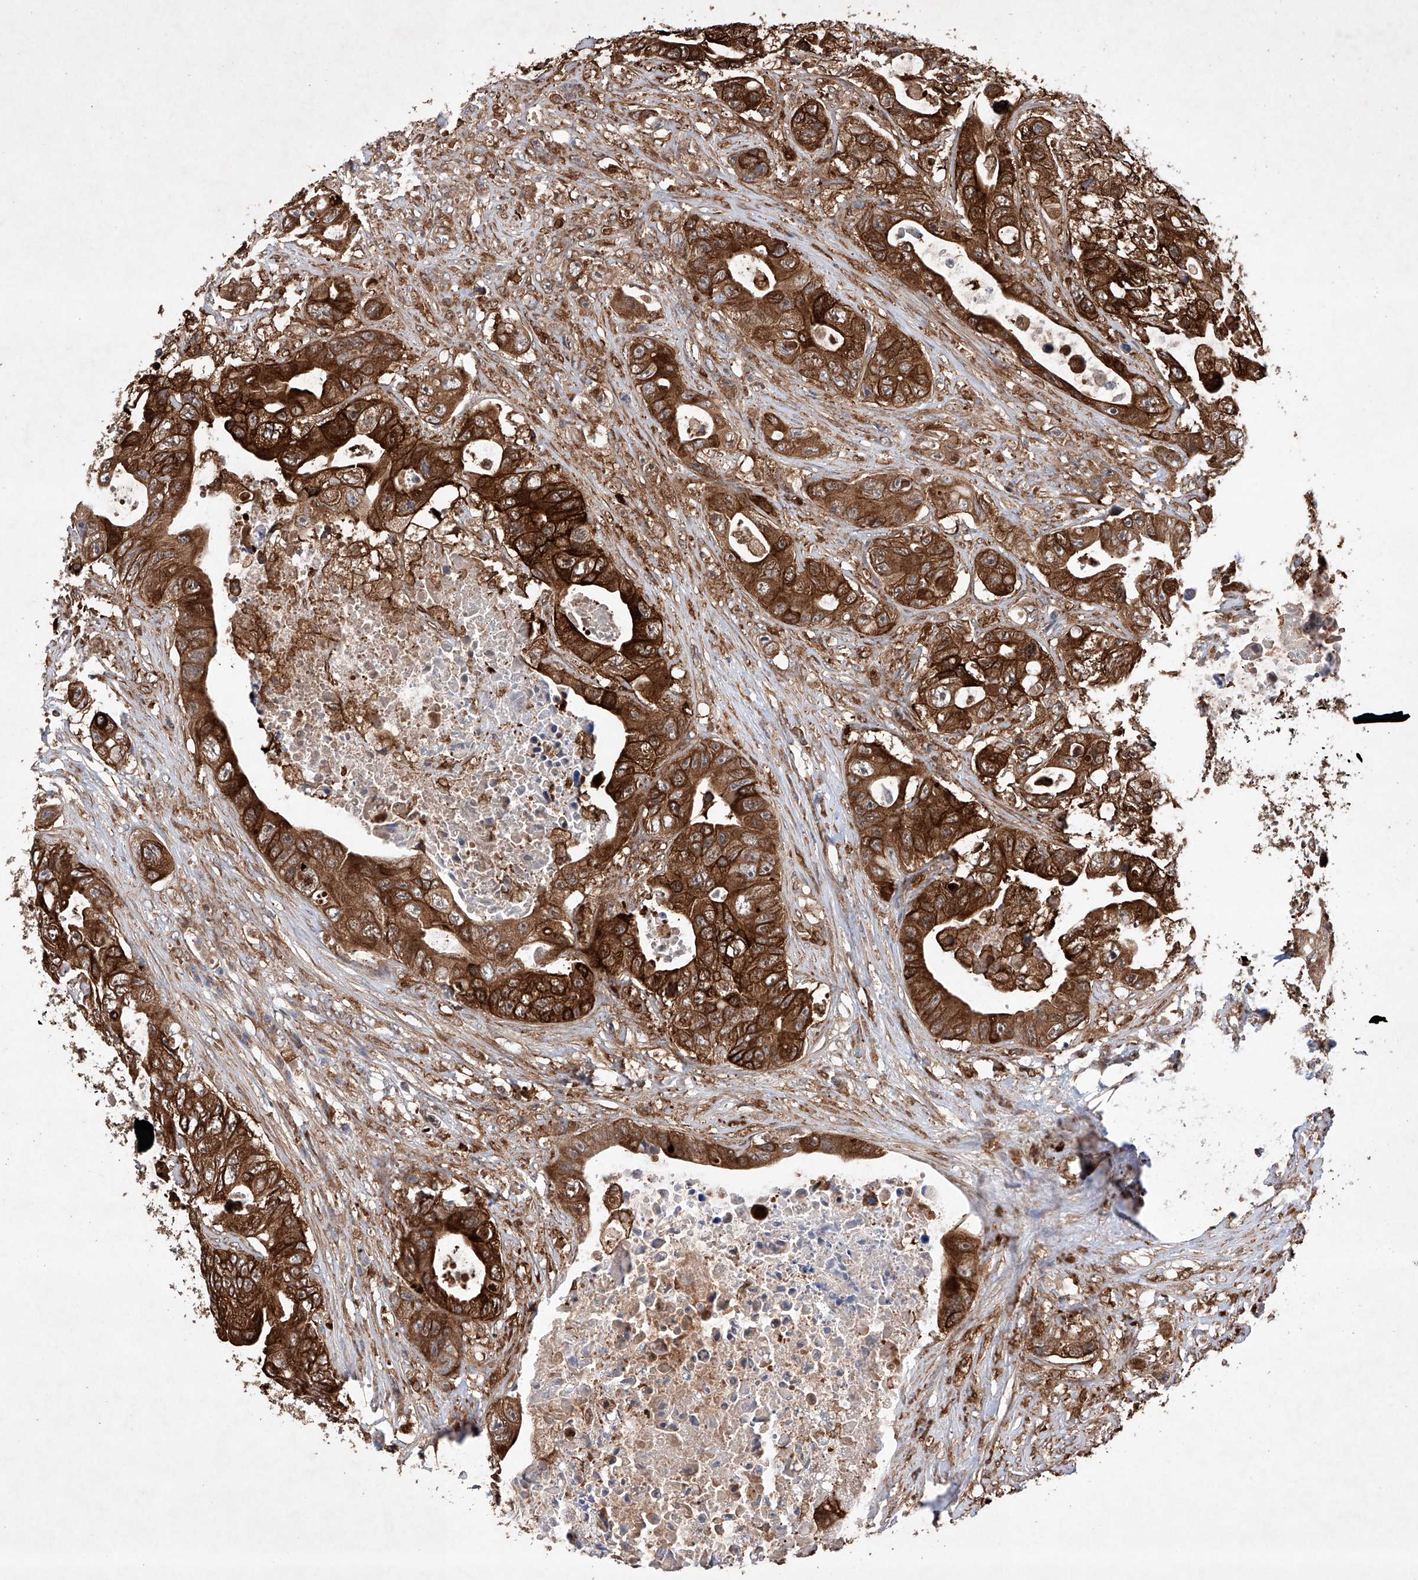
{"staining": {"intensity": "strong", "quantity": ">75%", "location": "cytoplasmic/membranous"}, "tissue": "colorectal cancer", "cell_type": "Tumor cells", "image_type": "cancer", "snomed": [{"axis": "morphology", "description": "Adenocarcinoma, NOS"}, {"axis": "topography", "description": "Colon"}], "caption": "Colorectal cancer was stained to show a protein in brown. There is high levels of strong cytoplasmic/membranous staining in approximately >75% of tumor cells. (brown staining indicates protein expression, while blue staining denotes nuclei).", "gene": "TIMM23", "patient": {"sex": "female", "age": 46}}